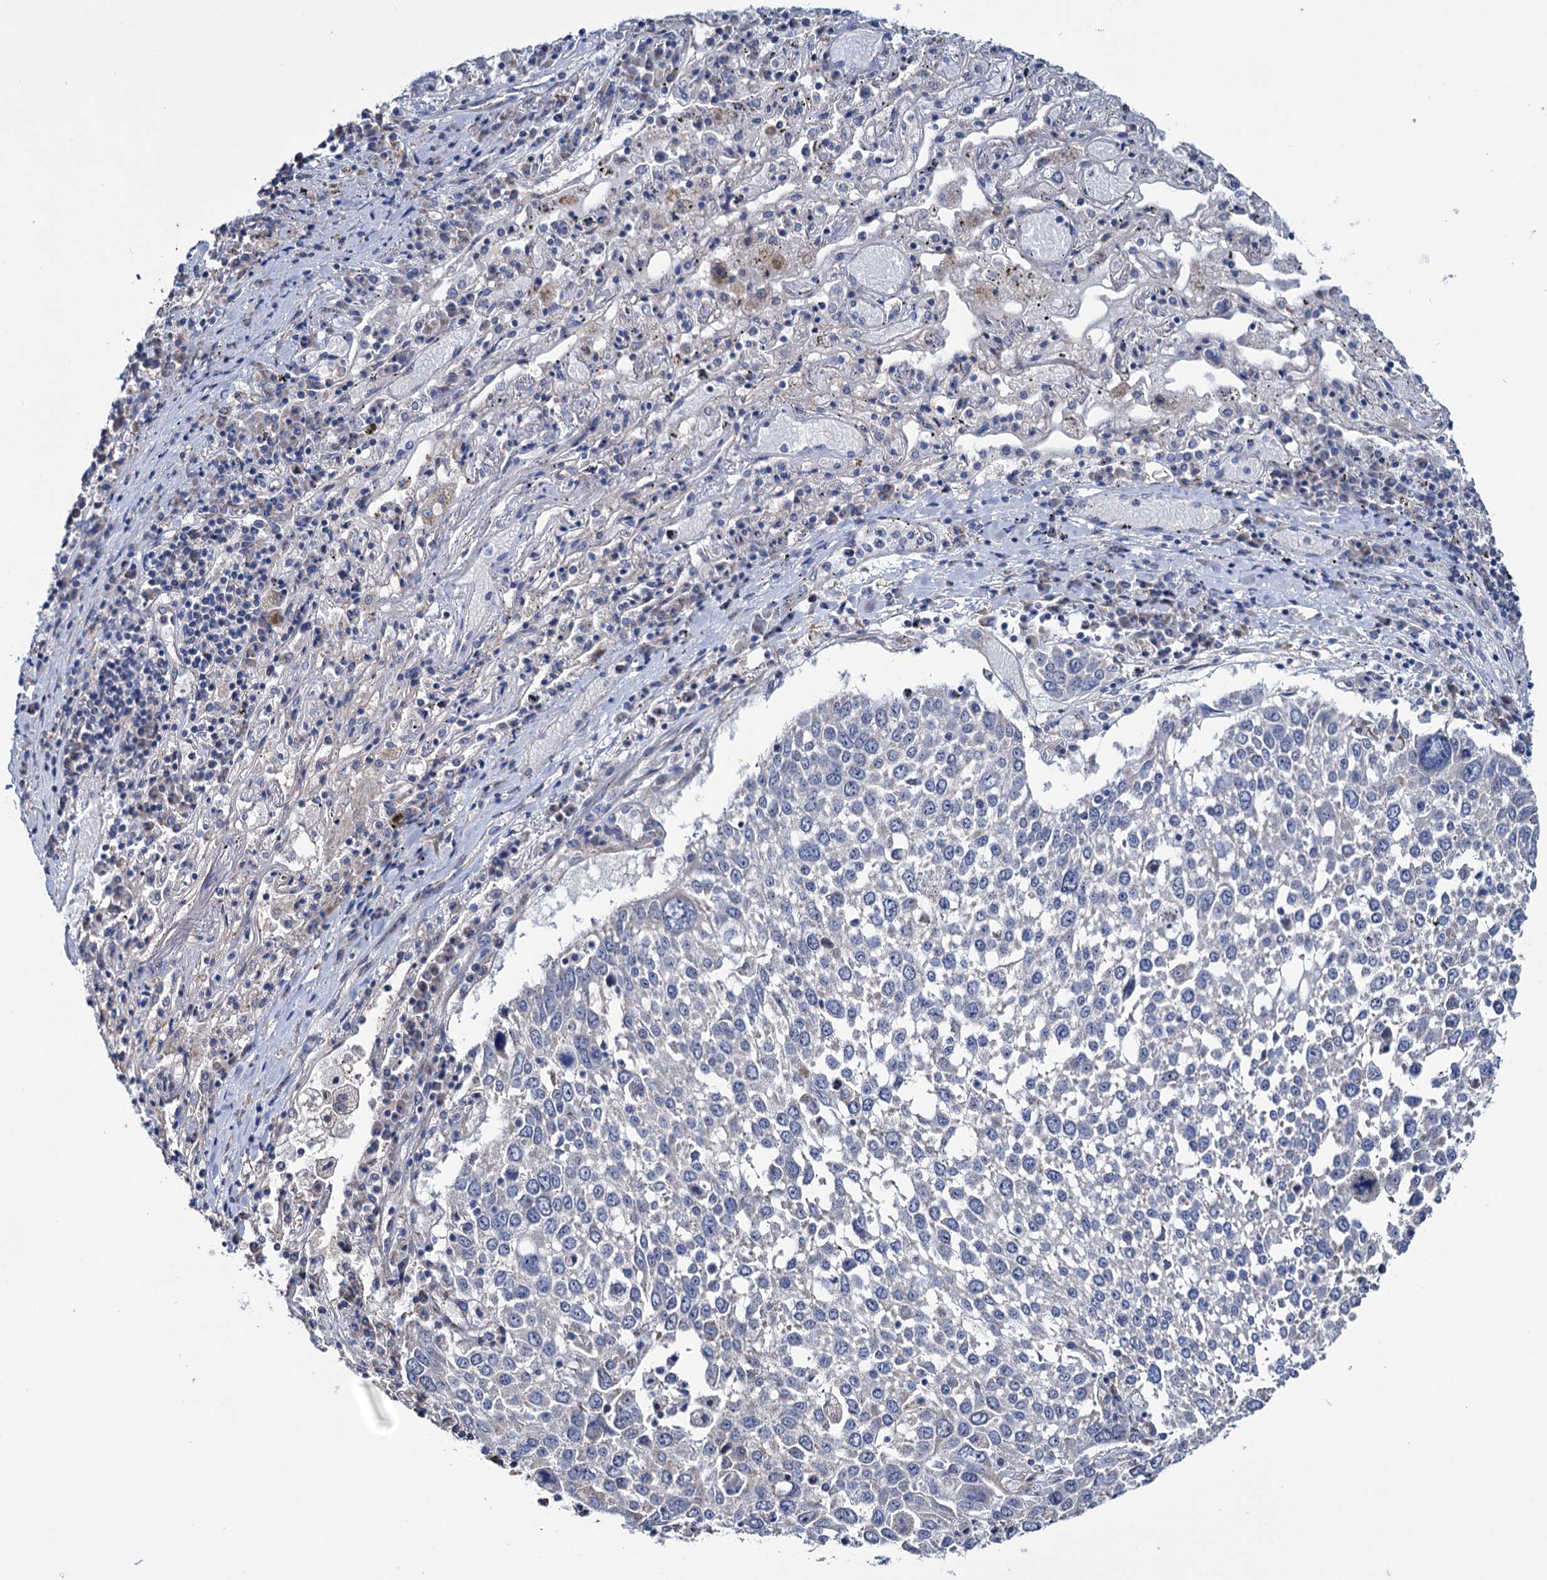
{"staining": {"intensity": "negative", "quantity": "none", "location": "none"}, "tissue": "lung cancer", "cell_type": "Tumor cells", "image_type": "cancer", "snomed": [{"axis": "morphology", "description": "Squamous cell carcinoma, NOS"}, {"axis": "topography", "description": "Lung"}], "caption": "Squamous cell carcinoma (lung) stained for a protein using IHC exhibits no staining tumor cells.", "gene": "EYA4", "patient": {"sex": "male", "age": 65}}